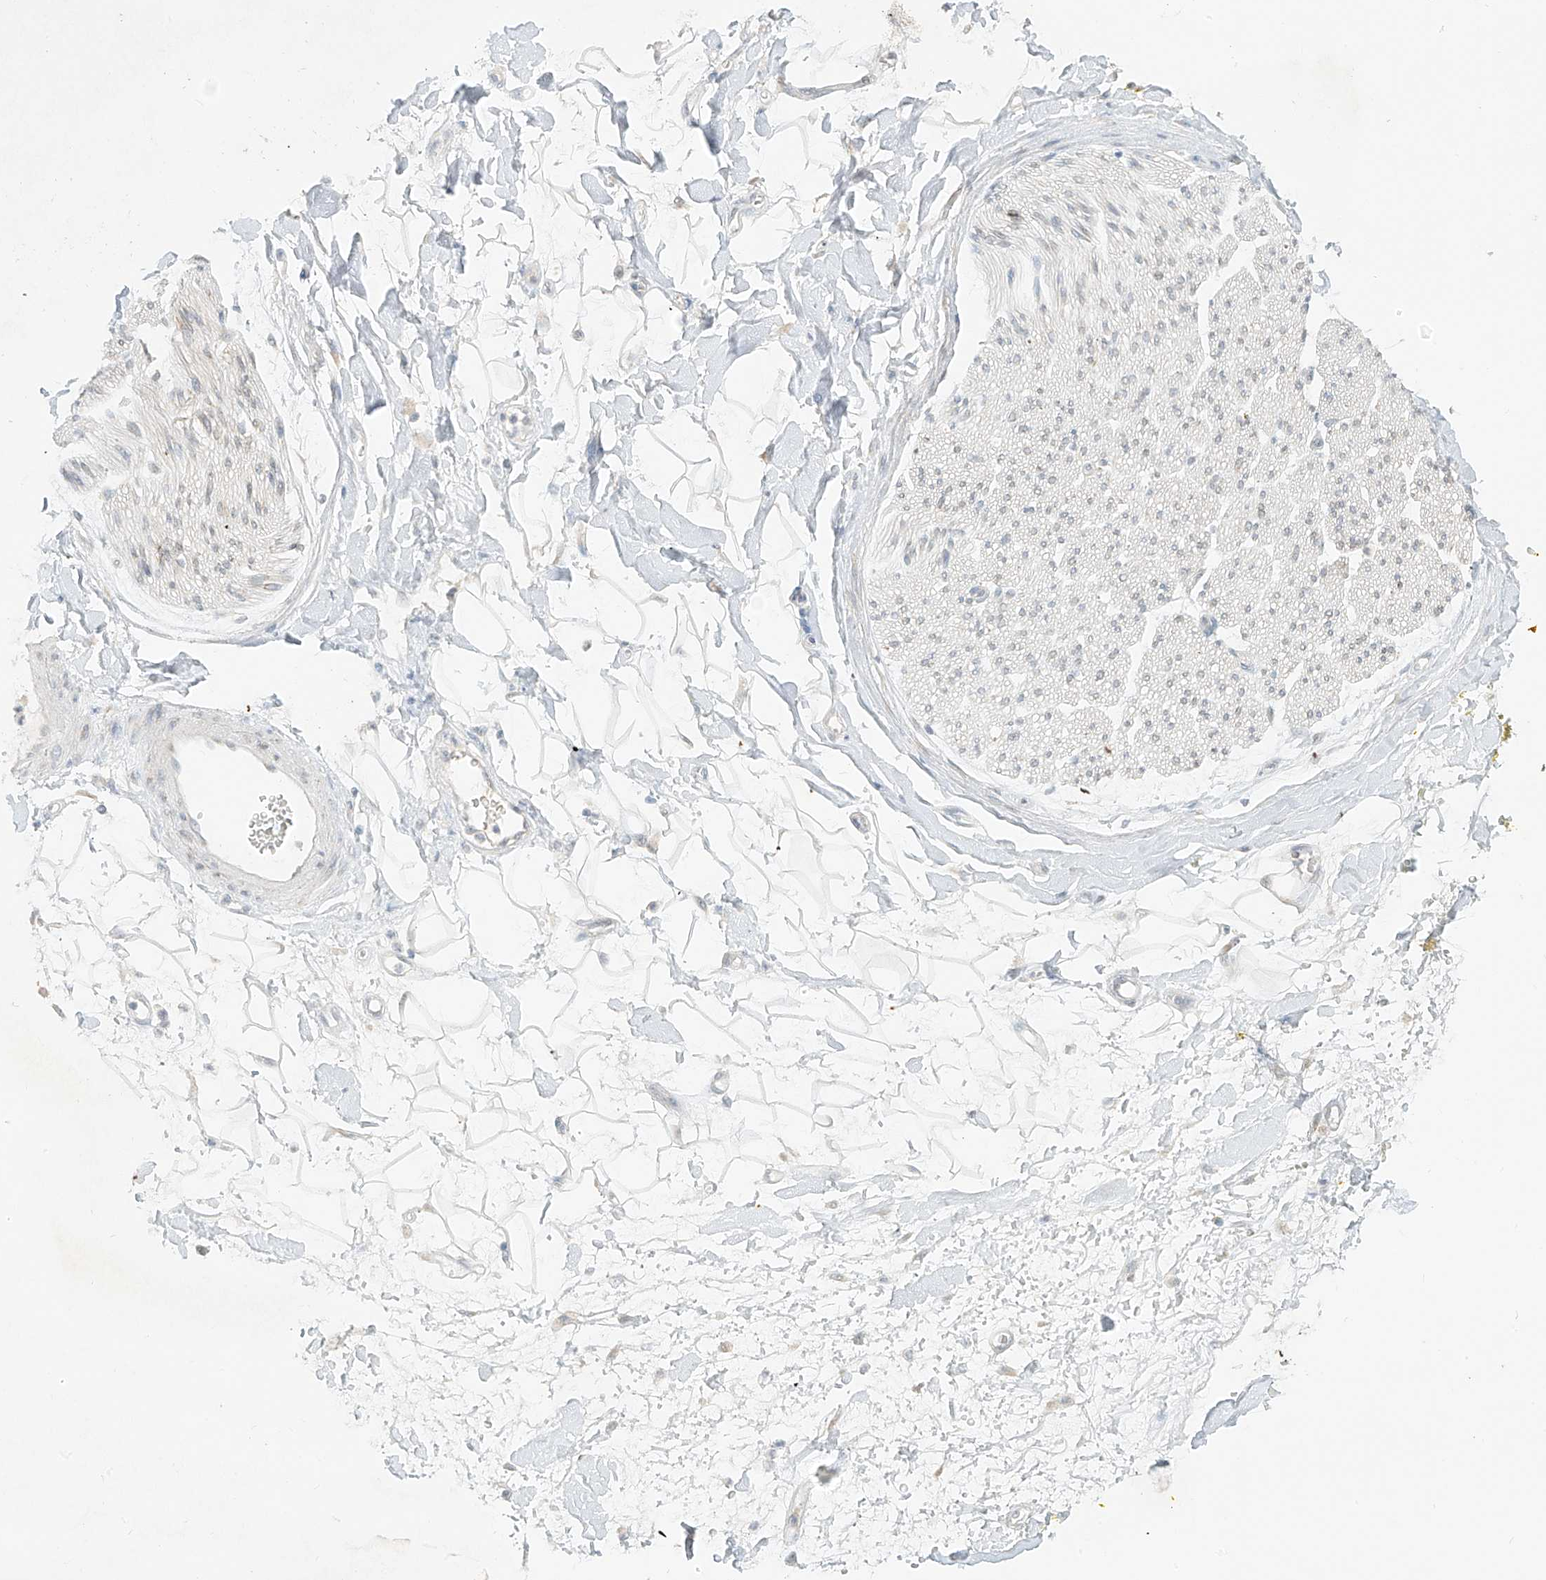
{"staining": {"intensity": "negative", "quantity": "none", "location": "none"}, "tissue": "adipose tissue", "cell_type": "Adipocytes", "image_type": "normal", "snomed": [{"axis": "morphology", "description": "Normal tissue, NOS"}, {"axis": "morphology", "description": "Adenocarcinoma, NOS"}, {"axis": "topography", "description": "Pancreas"}, {"axis": "topography", "description": "Peripheral nerve tissue"}], "caption": "Immunohistochemistry (IHC) of normal adipose tissue demonstrates no positivity in adipocytes.", "gene": "C2orf42", "patient": {"sex": "male", "age": 59}}